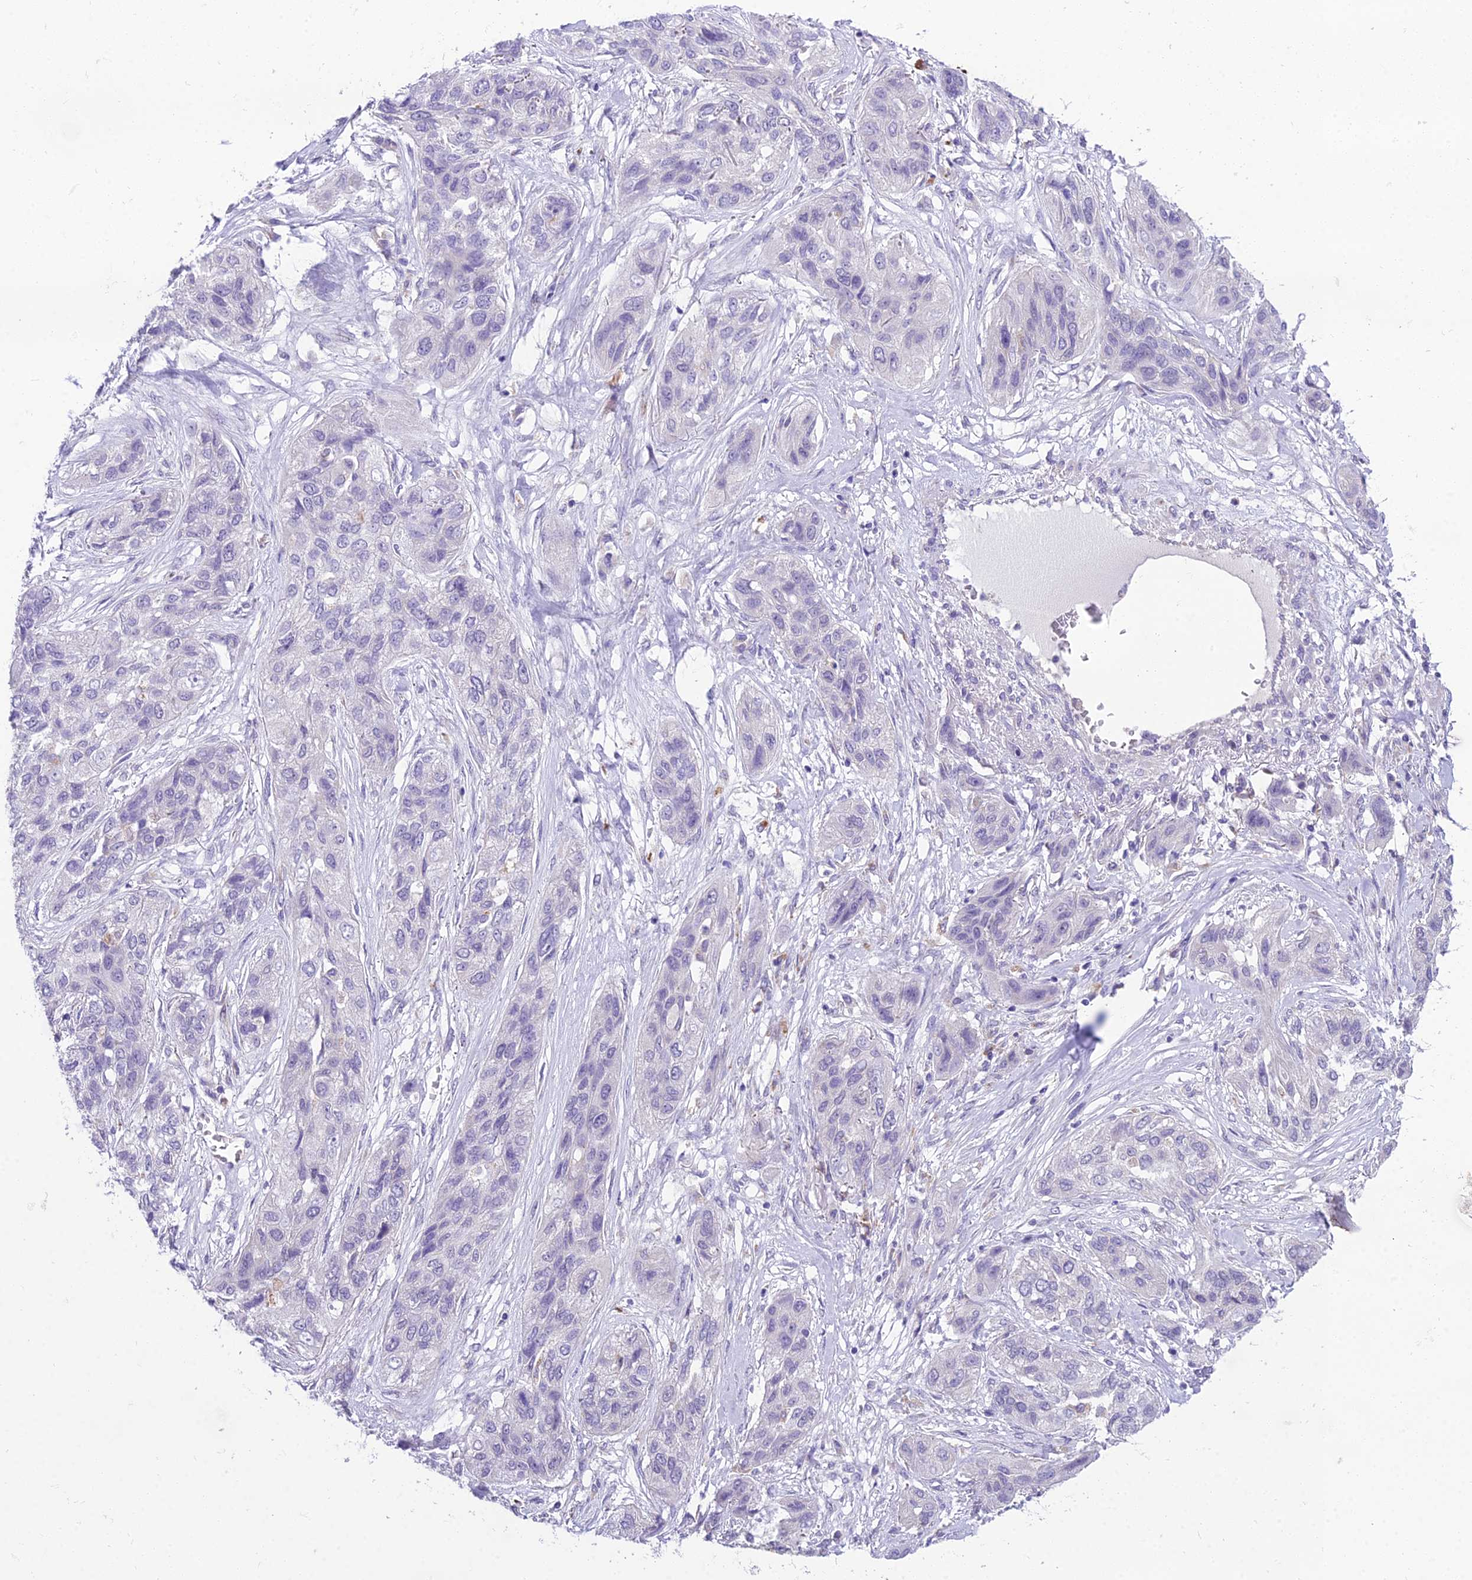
{"staining": {"intensity": "negative", "quantity": "none", "location": "none"}, "tissue": "lung cancer", "cell_type": "Tumor cells", "image_type": "cancer", "snomed": [{"axis": "morphology", "description": "Squamous cell carcinoma, NOS"}, {"axis": "topography", "description": "Lung"}], "caption": "An immunohistochemistry photomicrograph of lung cancer (squamous cell carcinoma) is shown. There is no staining in tumor cells of lung cancer (squamous cell carcinoma). (DAB (3,3'-diaminobenzidine) immunohistochemistry (IHC) visualized using brightfield microscopy, high magnification).", "gene": "MIIP", "patient": {"sex": "female", "age": 70}}